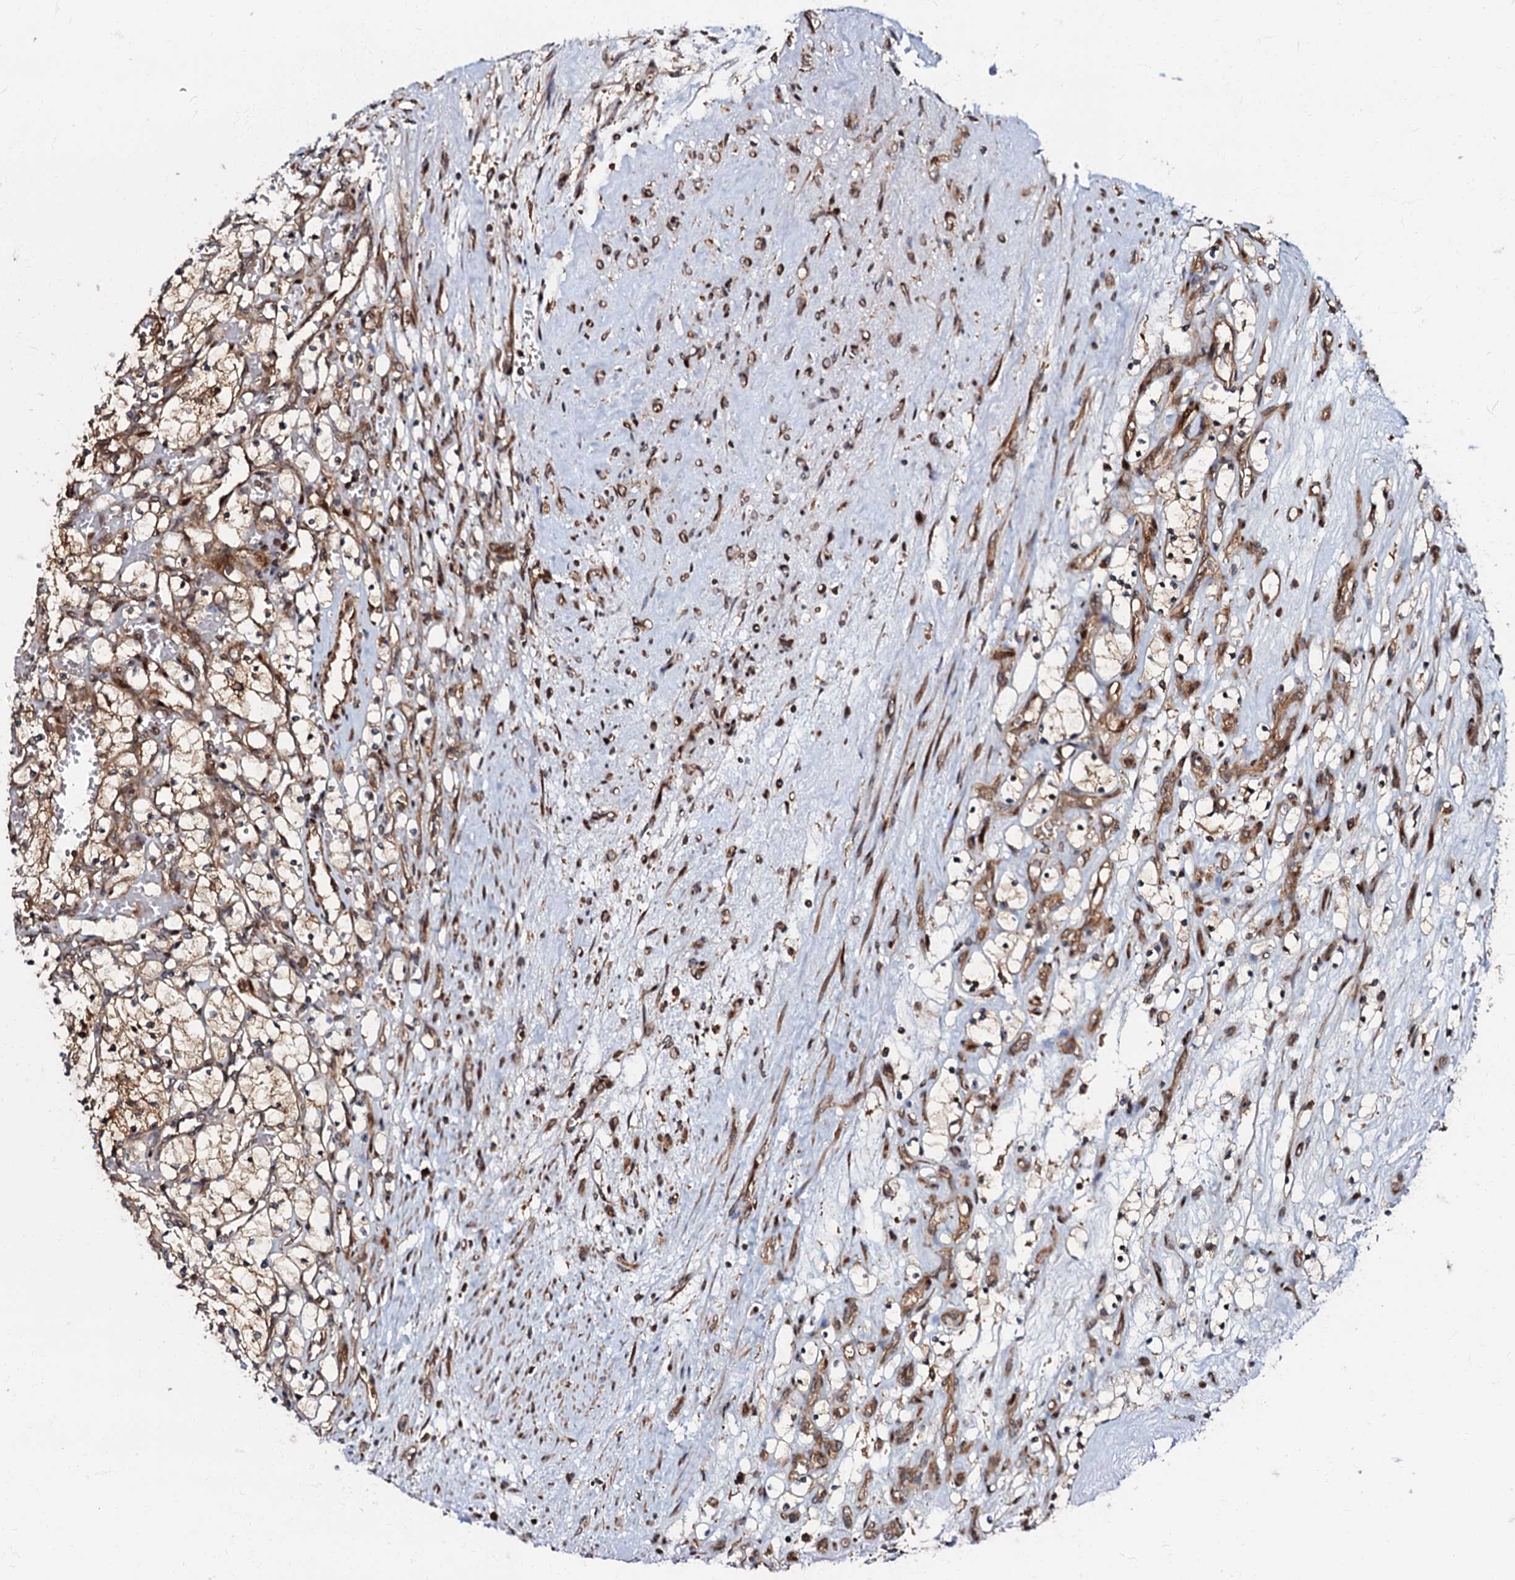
{"staining": {"intensity": "moderate", "quantity": "<25%", "location": "cytoplasmic/membranous"}, "tissue": "renal cancer", "cell_type": "Tumor cells", "image_type": "cancer", "snomed": [{"axis": "morphology", "description": "Adenocarcinoma, NOS"}, {"axis": "topography", "description": "Kidney"}], "caption": "High-power microscopy captured an IHC micrograph of renal adenocarcinoma, revealing moderate cytoplasmic/membranous positivity in about <25% of tumor cells. (Brightfield microscopy of DAB IHC at high magnification).", "gene": "OSBP", "patient": {"sex": "female", "age": 69}}